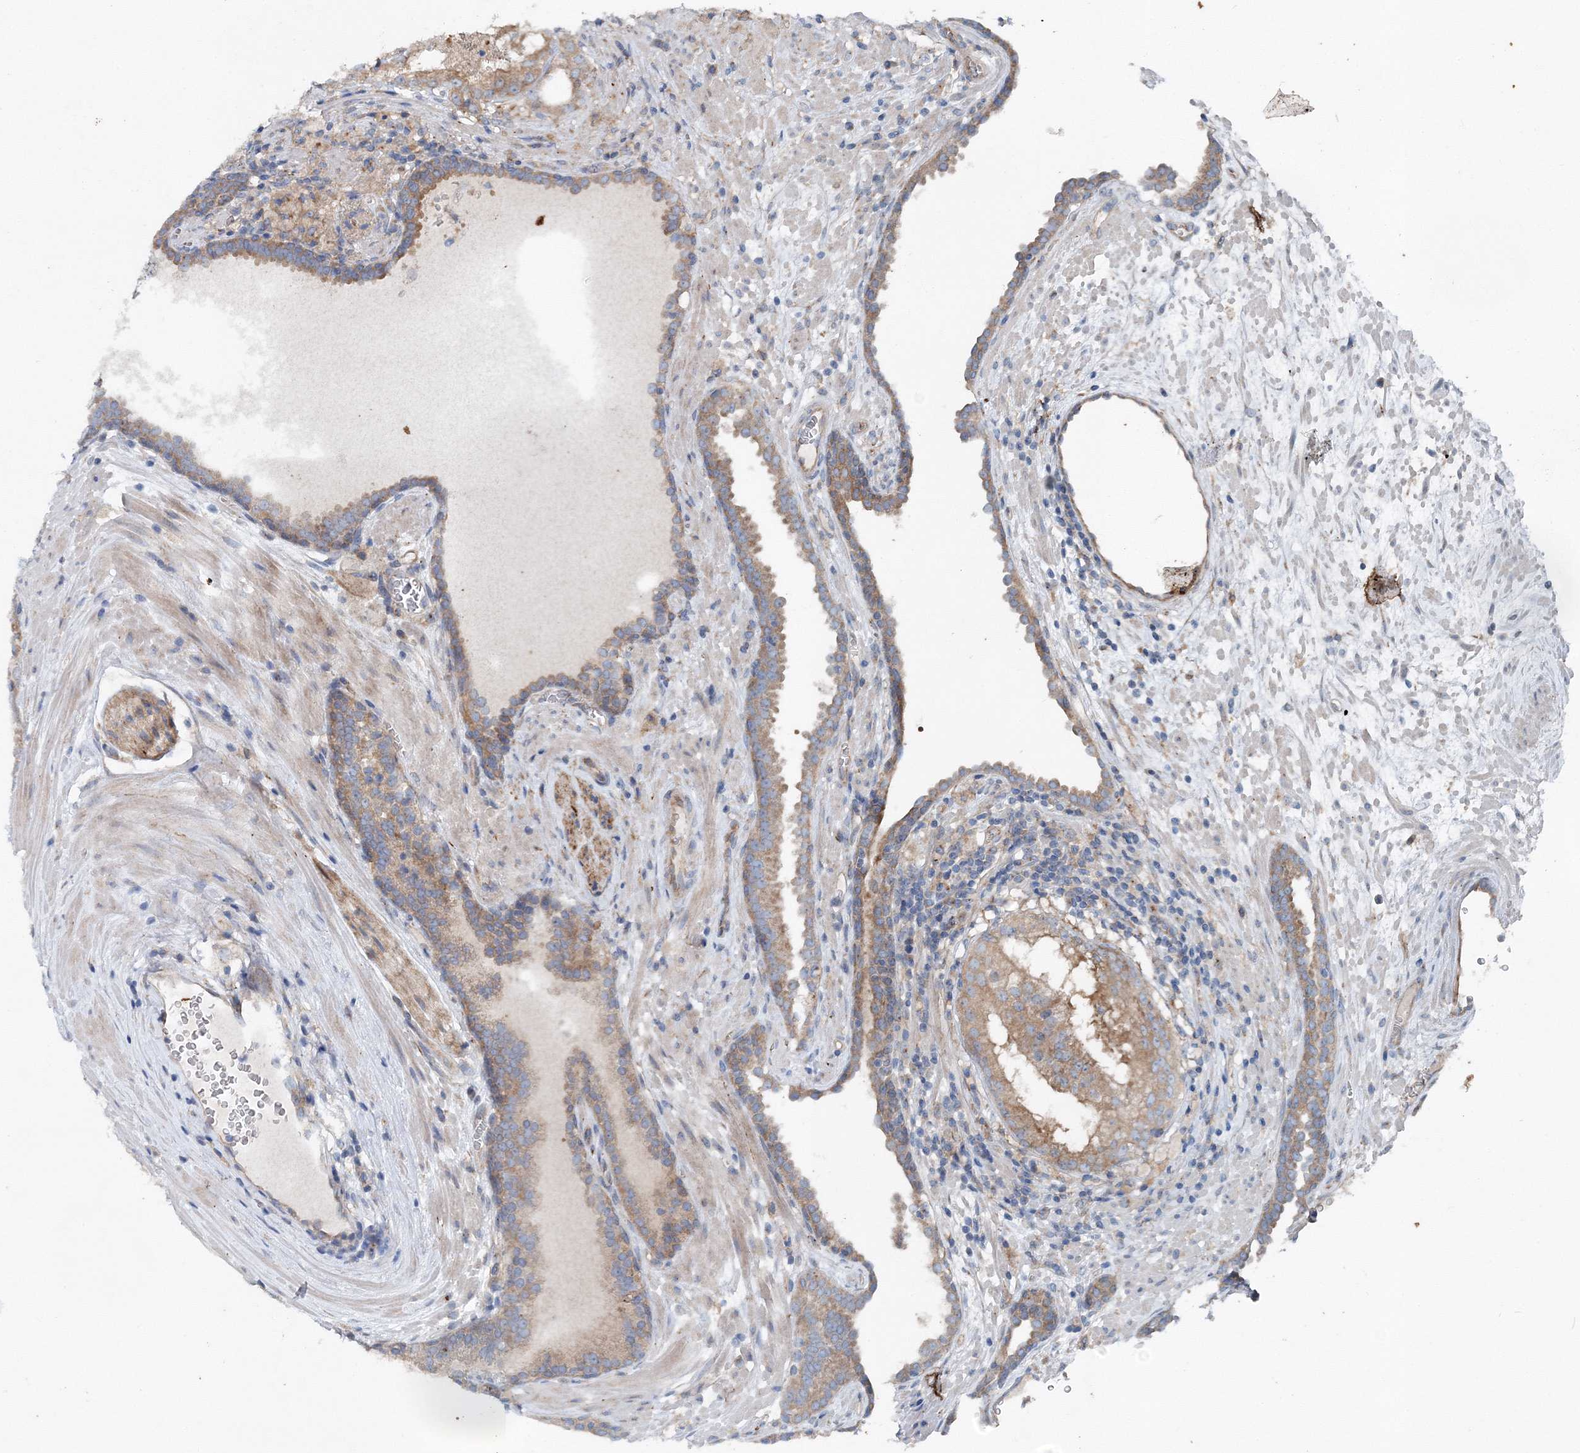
{"staining": {"intensity": "moderate", "quantity": "25%-75%", "location": "cytoplasmic/membranous"}, "tissue": "prostate cancer", "cell_type": "Tumor cells", "image_type": "cancer", "snomed": [{"axis": "morphology", "description": "Adenocarcinoma, High grade"}, {"axis": "topography", "description": "Prostate"}], "caption": "This micrograph shows immunohistochemistry (IHC) staining of human adenocarcinoma (high-grade) (prostate), with medium moderate cytoplasmic/membranous positivity in about 25%-75% of tumor cells.", "gene": "MPHOSPH9", "patient": {"sex": "male", "age": 68}}